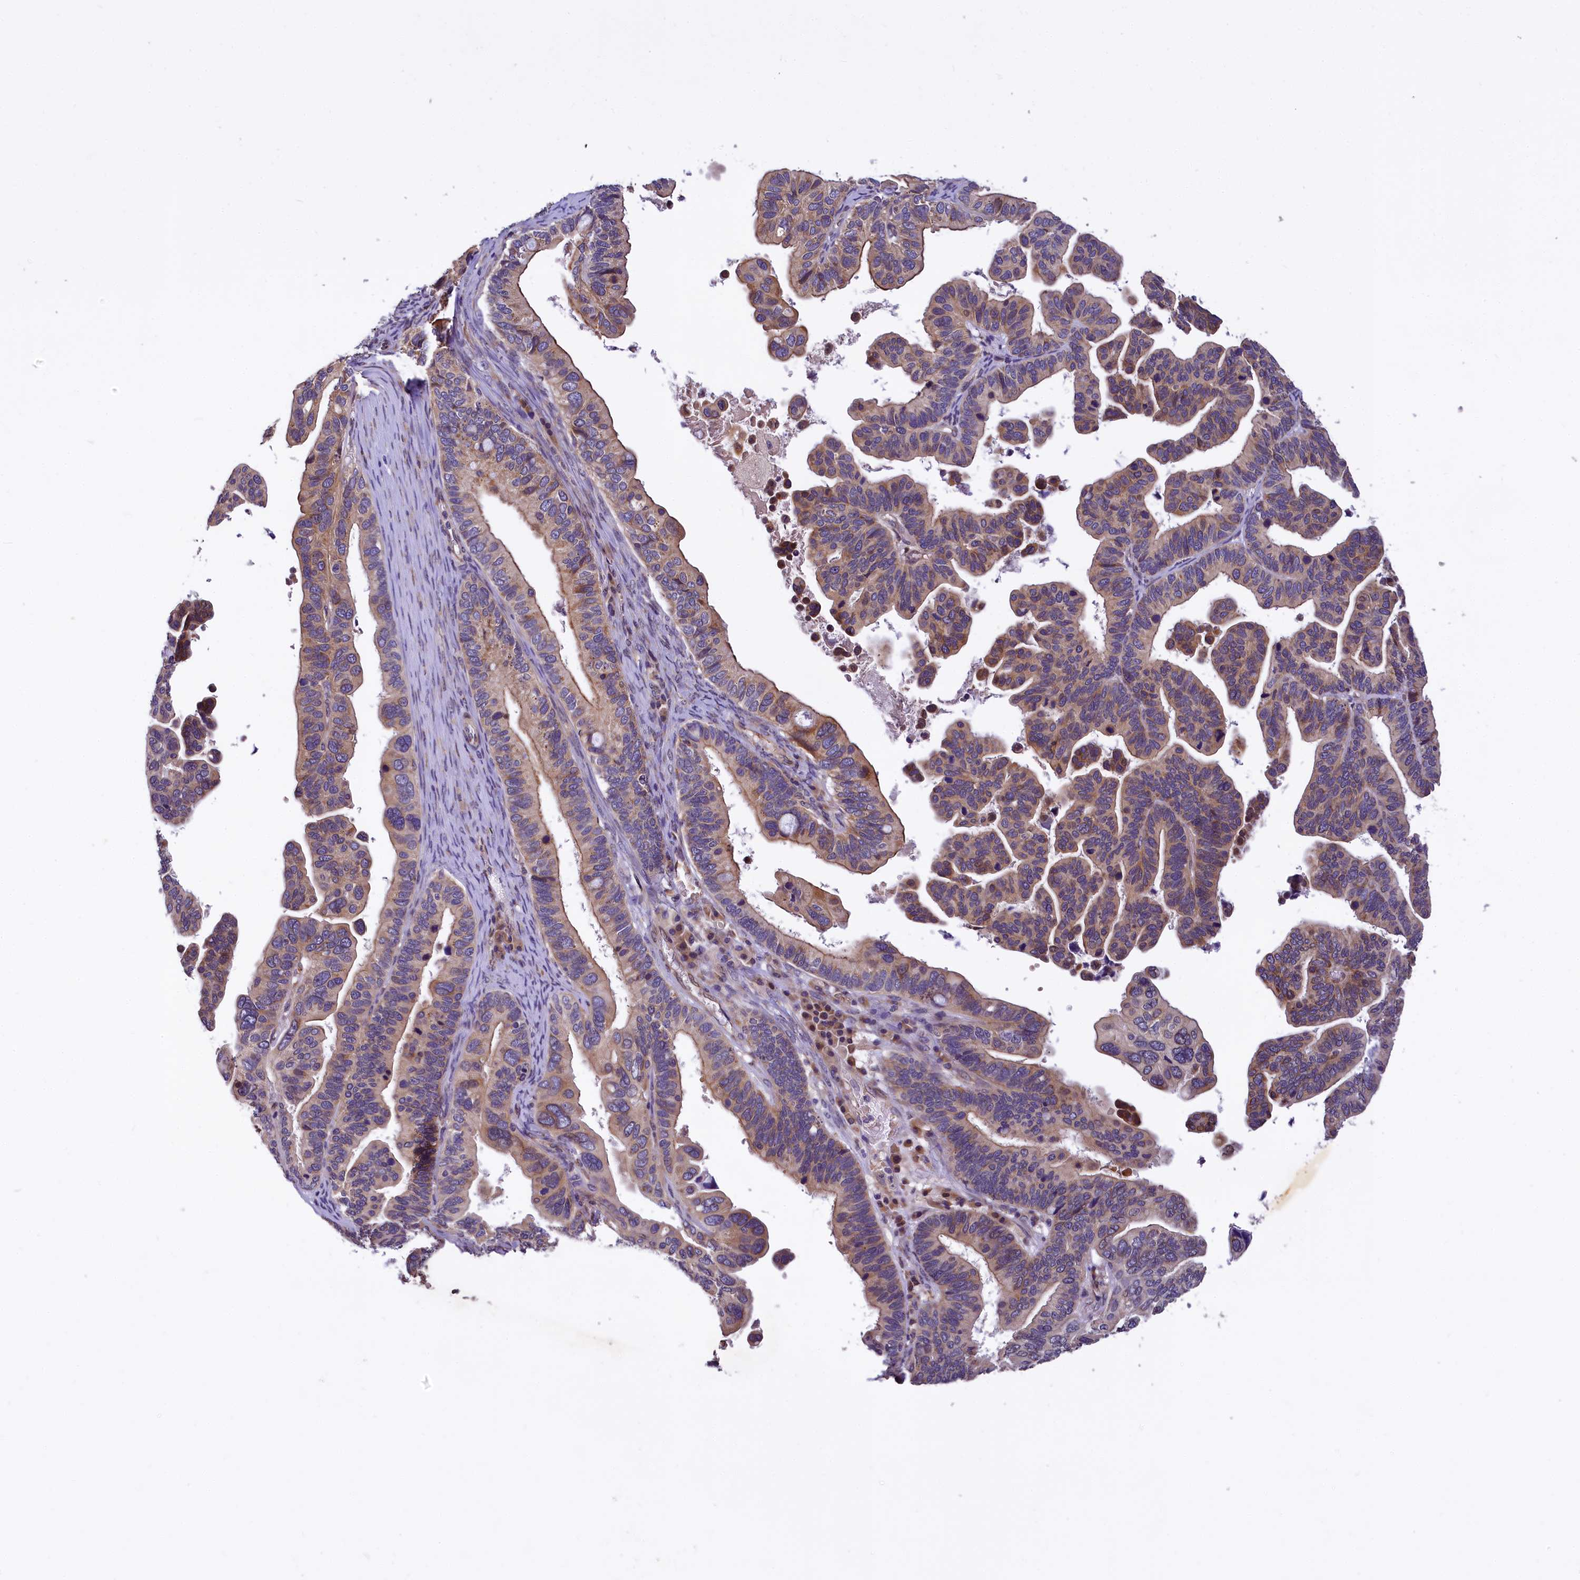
{"staining": {"intensity": "moderate", "quantity": "25%-75%", "location": "cytoplasmic/membranous"}, "tissue": "ovarian cancer", "cell_type": "Tumor cells", "image_type": "cancer", "snomed": [{"axis": "morphology", "description": "Cystadenocarcinoma, serous, NOS"}, {"axis": "topography", "description": "Ovary"}], "caption": "Human serous cystadenocarcinoma (ovarian) stained with a brown dye reveals moderate cytoplasmic/membranous positive expression in approximately 25%-75% of tumor cells.", "gene": "SUPV3L1", "patient": {"sex": "female", "age": 56}}